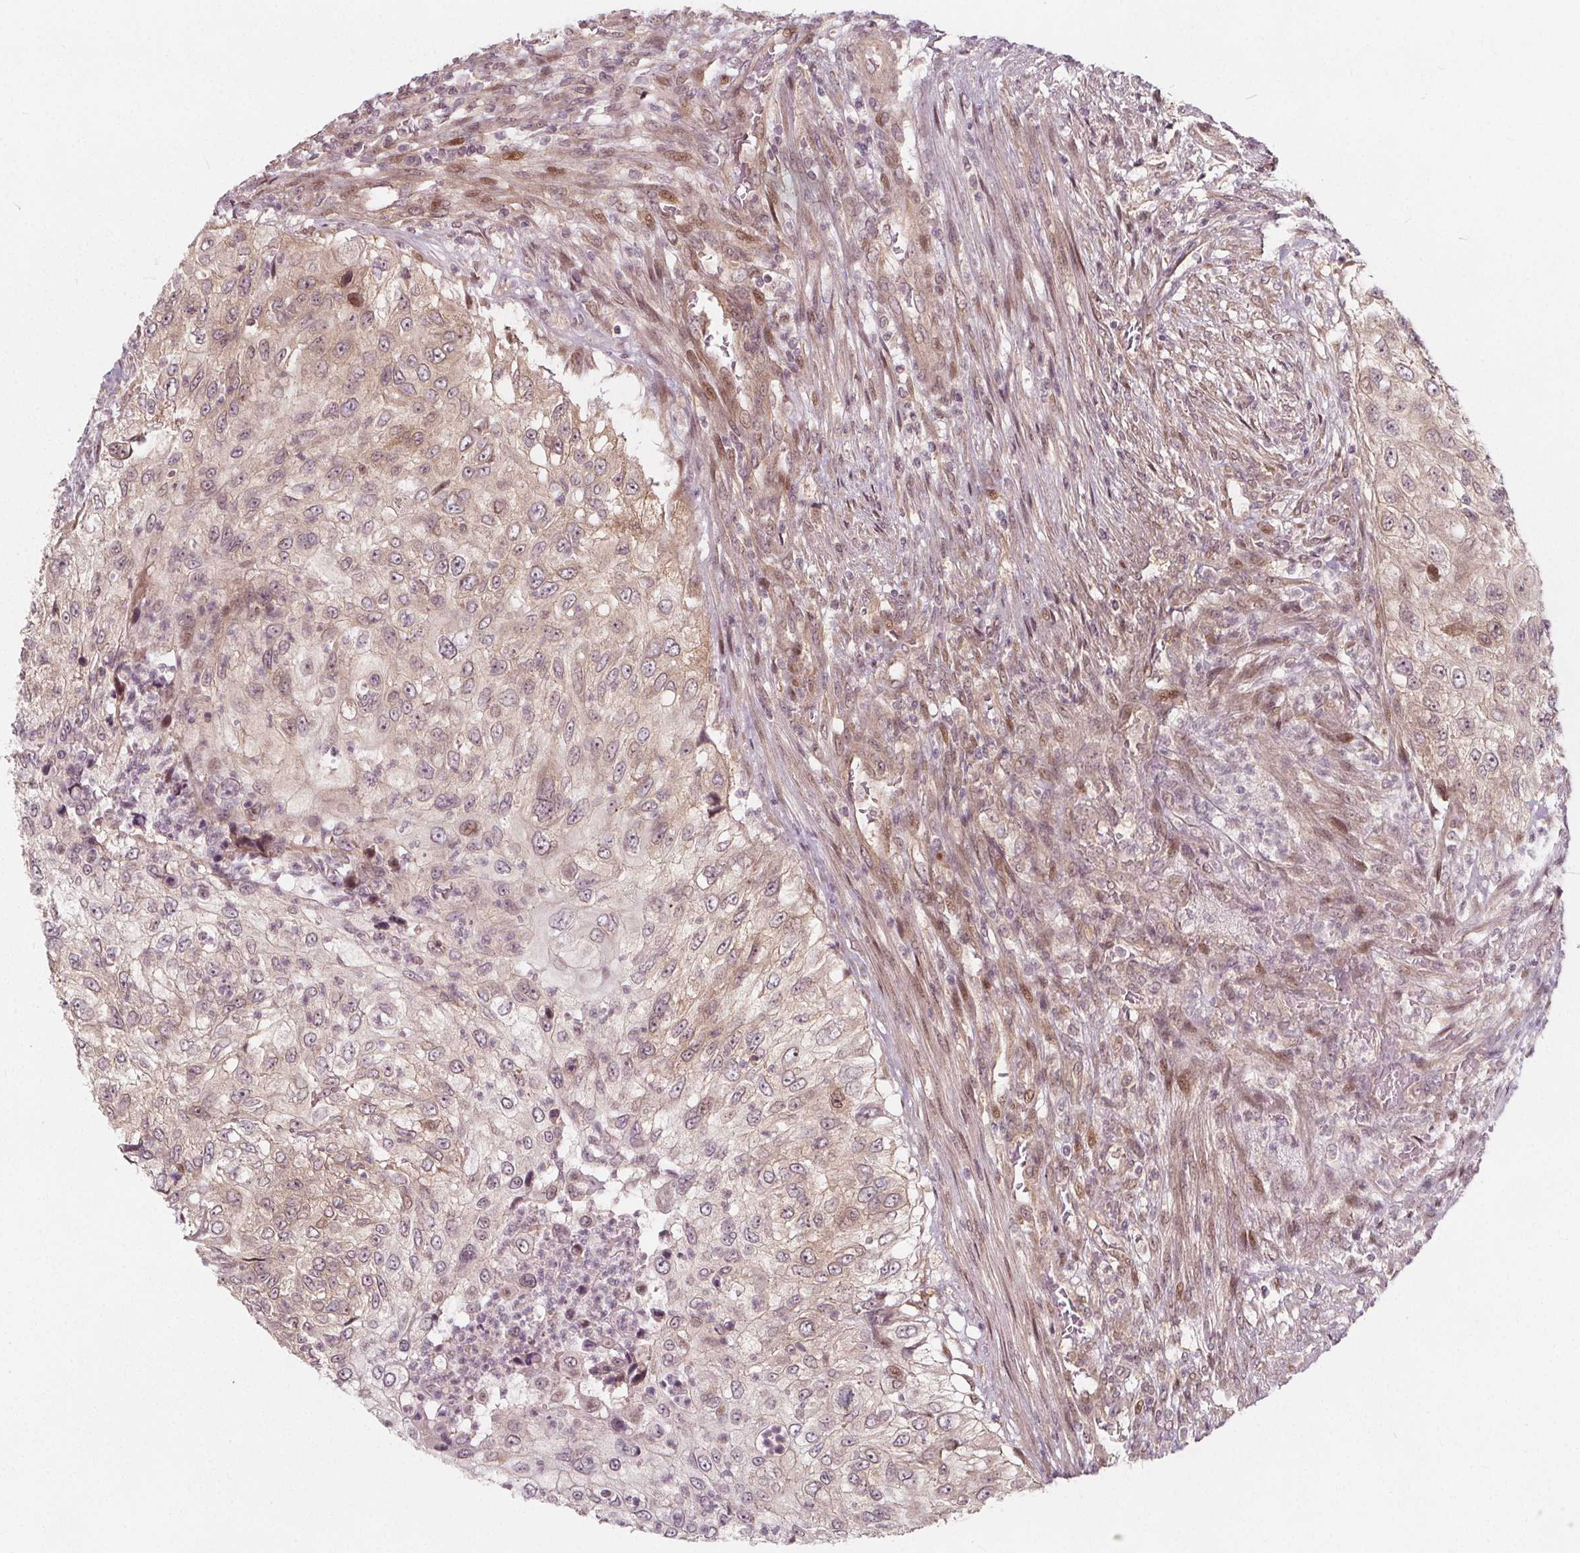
{"staining": {"intensity": "weak", "quantity": "25%-75%", "location": "cytoplasmic/membranous,nuclear"}, "tissue": "urothelial cancer", "cell_type": "Tumor cells", "image_type": "cancer", "snomed": [{"axis": "morphology", "description": "Urothelial carcinoma, High grade"}, {"axis": "topography", "description": "Urinary bladder"}], "caption": "Immunohistochemistry (DAB) staining of high-grade urothelial carcinoma shows weak cytoplasmic/membranous and nuclear protein staining in approximately 25%-75% of tumor cells.", "gene": "AKT1S1", "patient": {"sex": "female", "age": 60}}